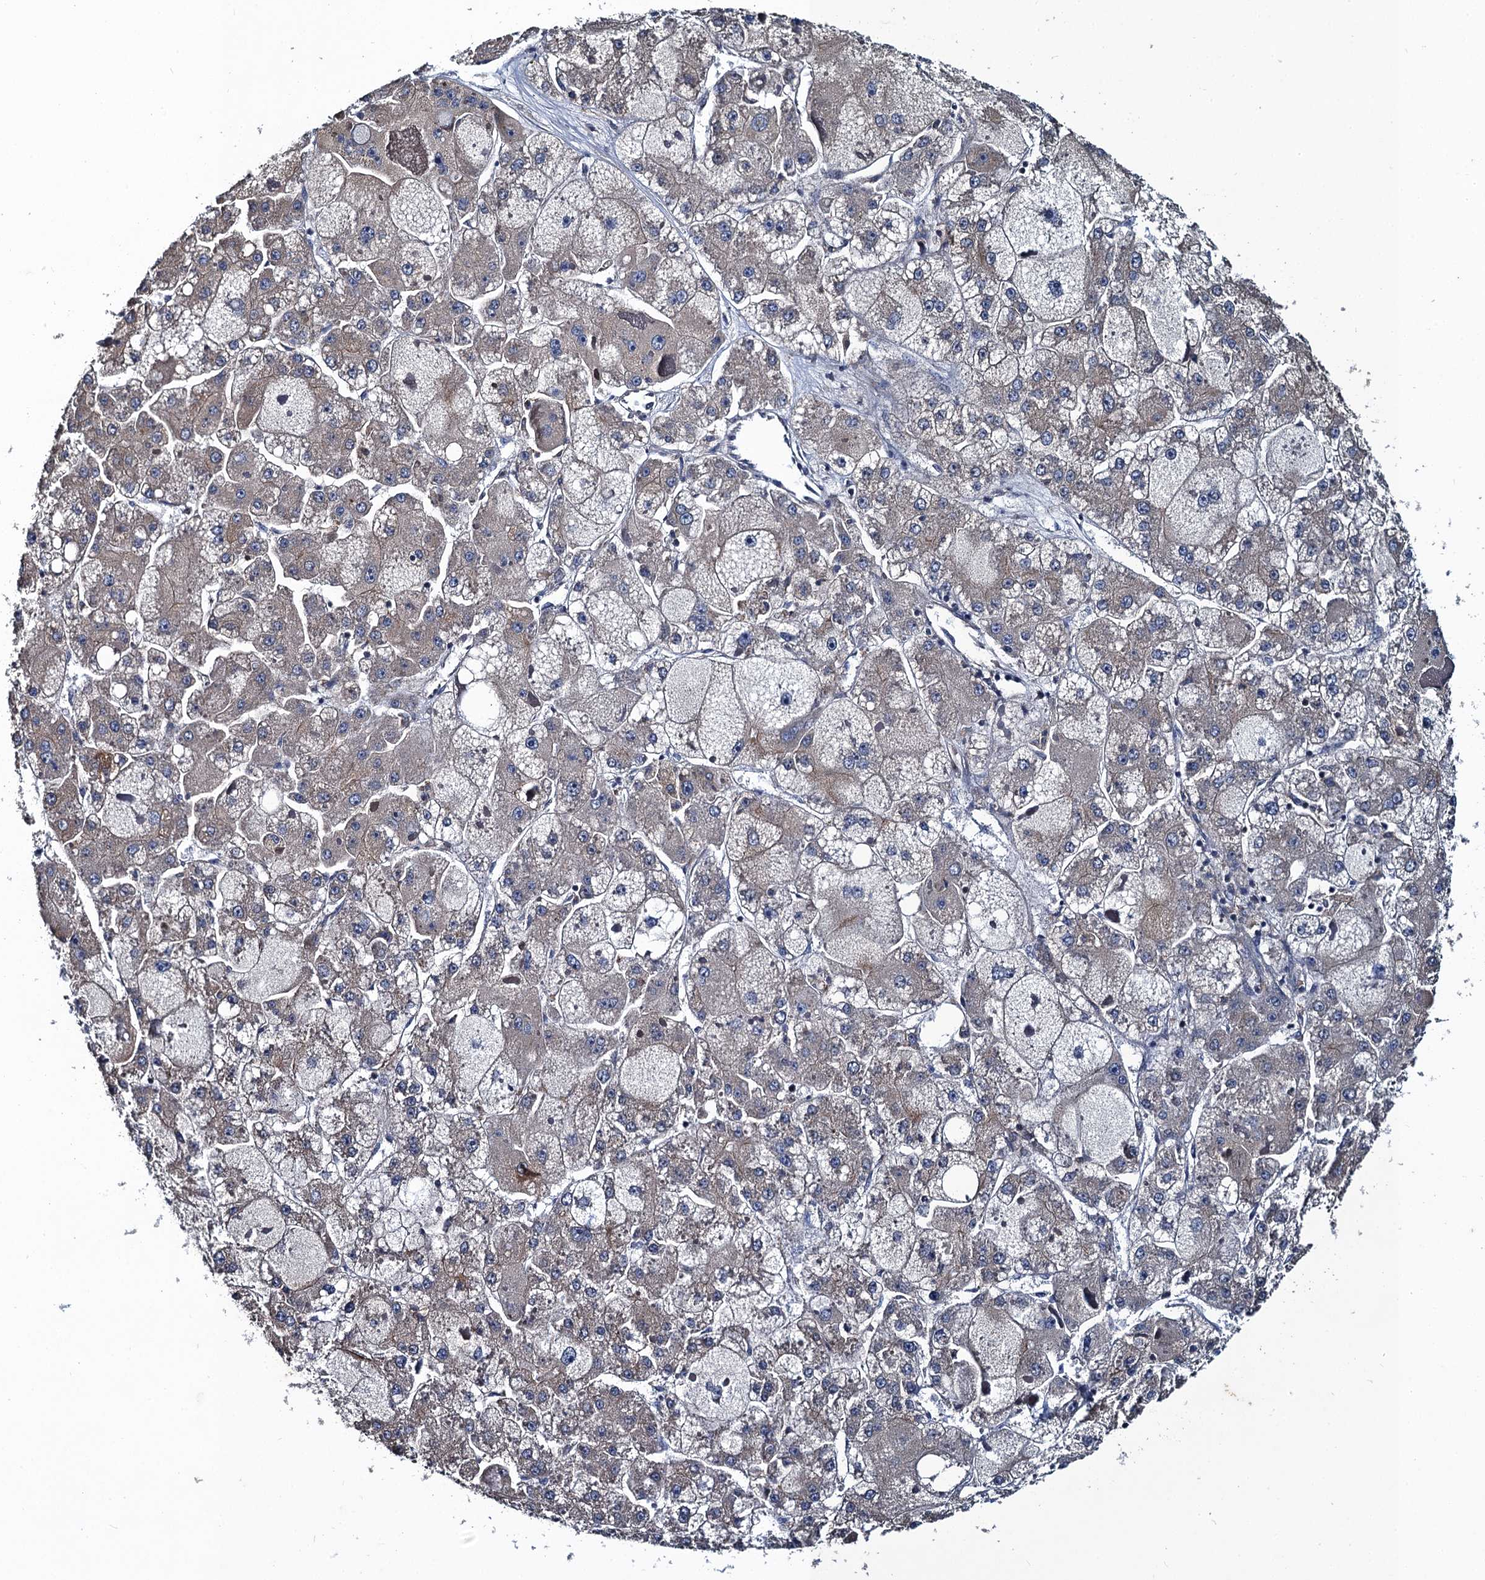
{"staining": {"intensity": "weak", "quantity": "<25%", "location": "cytoplasmic/membranous"}, "tissue": "liver cancer", "cell_type": "Tumor cells", "image_type": "cancer", "snomed": [{"axis": "morphology", "description": "Carcinoma, Hepatocellular, NOS"}, {"axis": "topography", "description": "Liver"}], "caption": "There is no significant positivity in tumor cells of liver cancer.", "gene": "SNAP29", "patient": {"sex": "female", "age": 73}}